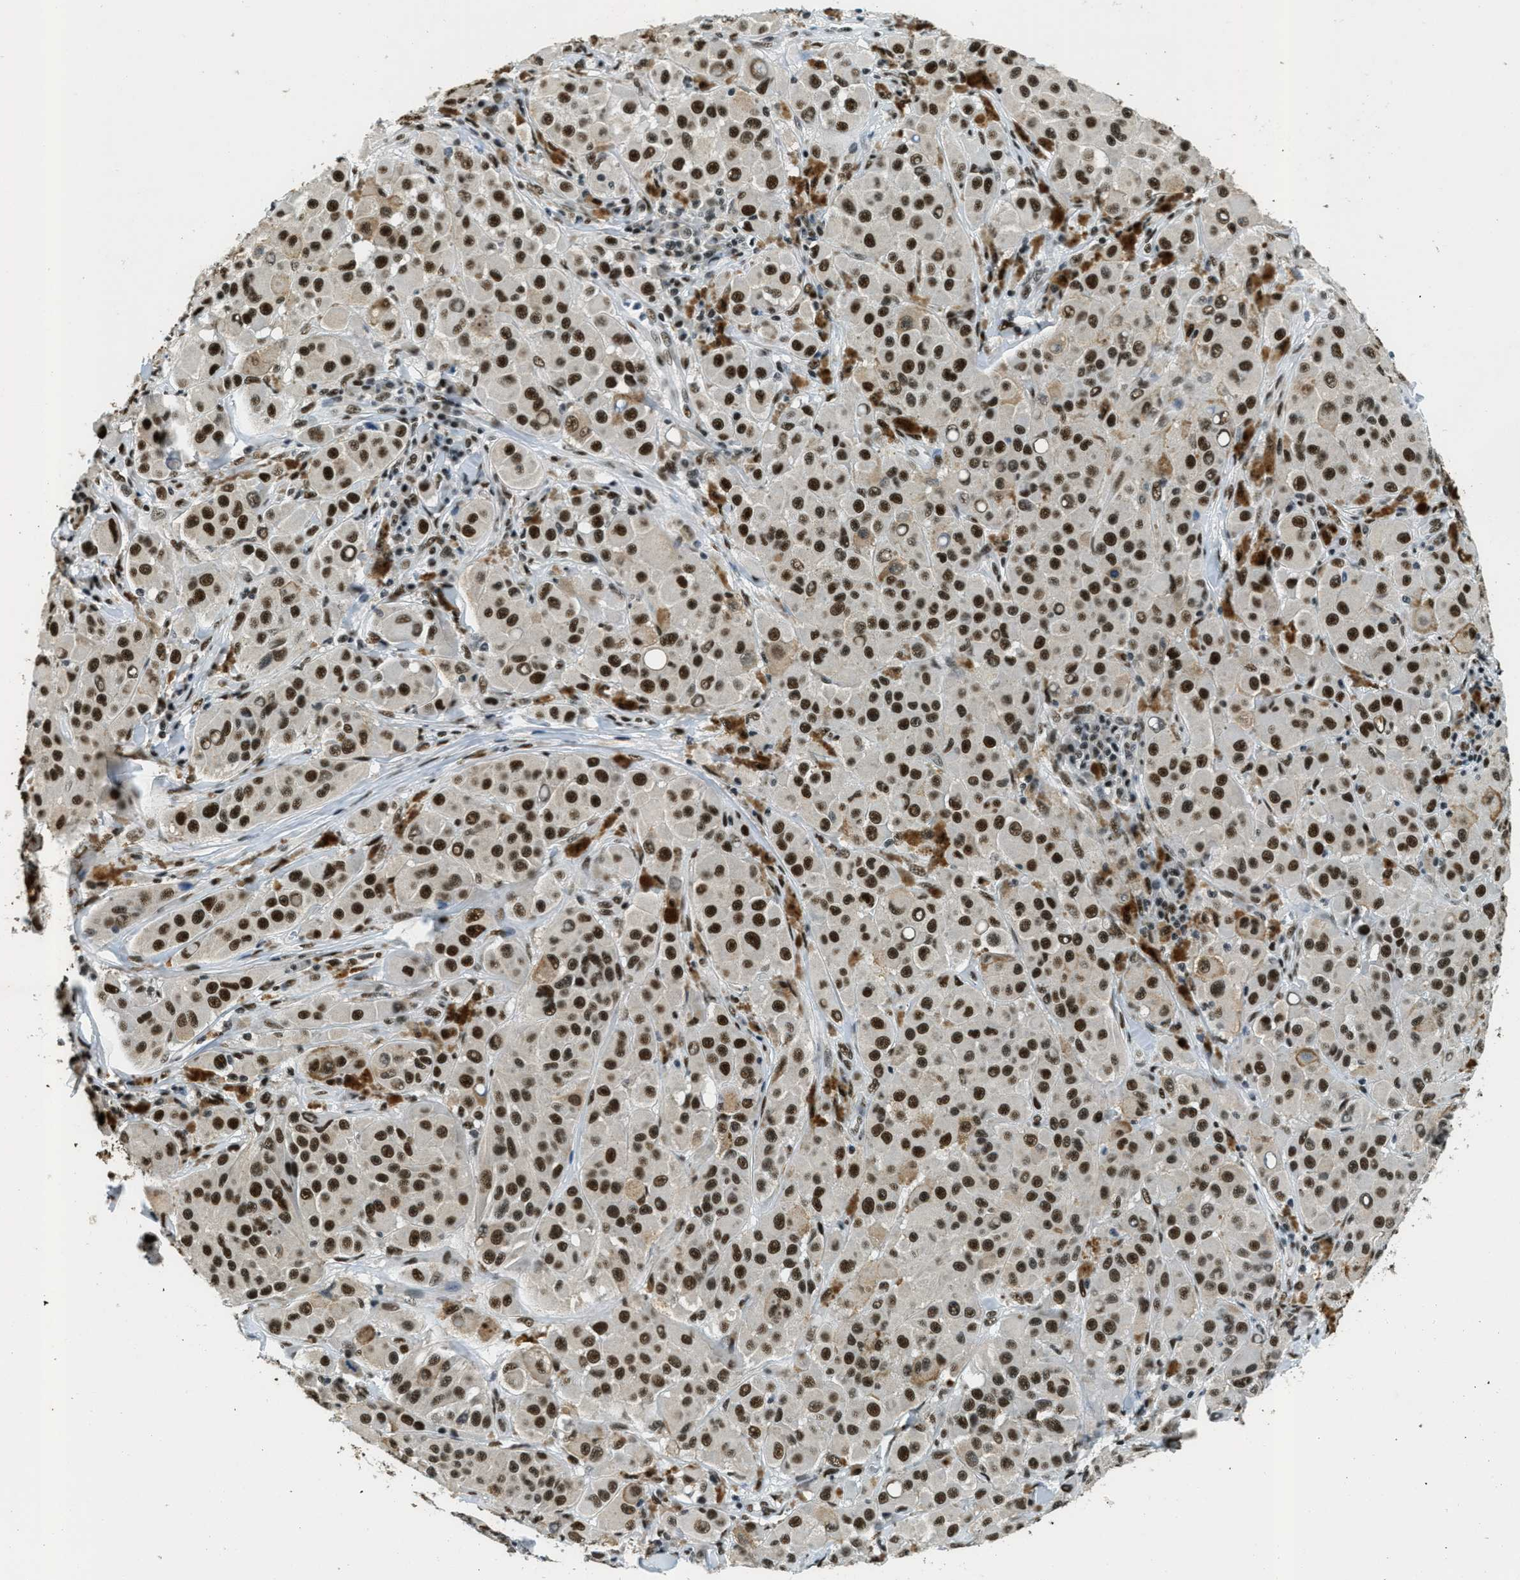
{"staining": {"intensity": "strong", "quantity": ">75%", "location": "nuclear"}, "tissue": "melanoma", "cell_type": "Tumor cells", "image_type": "cancer", "snomed": [{"axis": "morphology", "description": "Malignant melanoma, NOS"}, {"axis": "topography", "description": "Skin"}], "caption": "Protein expression analysis of melanoma exhibits strong nuclear expression in about >75% of tumor cells.", "gene": "SSB", "patient": {"sex": "male", "age": 84}}